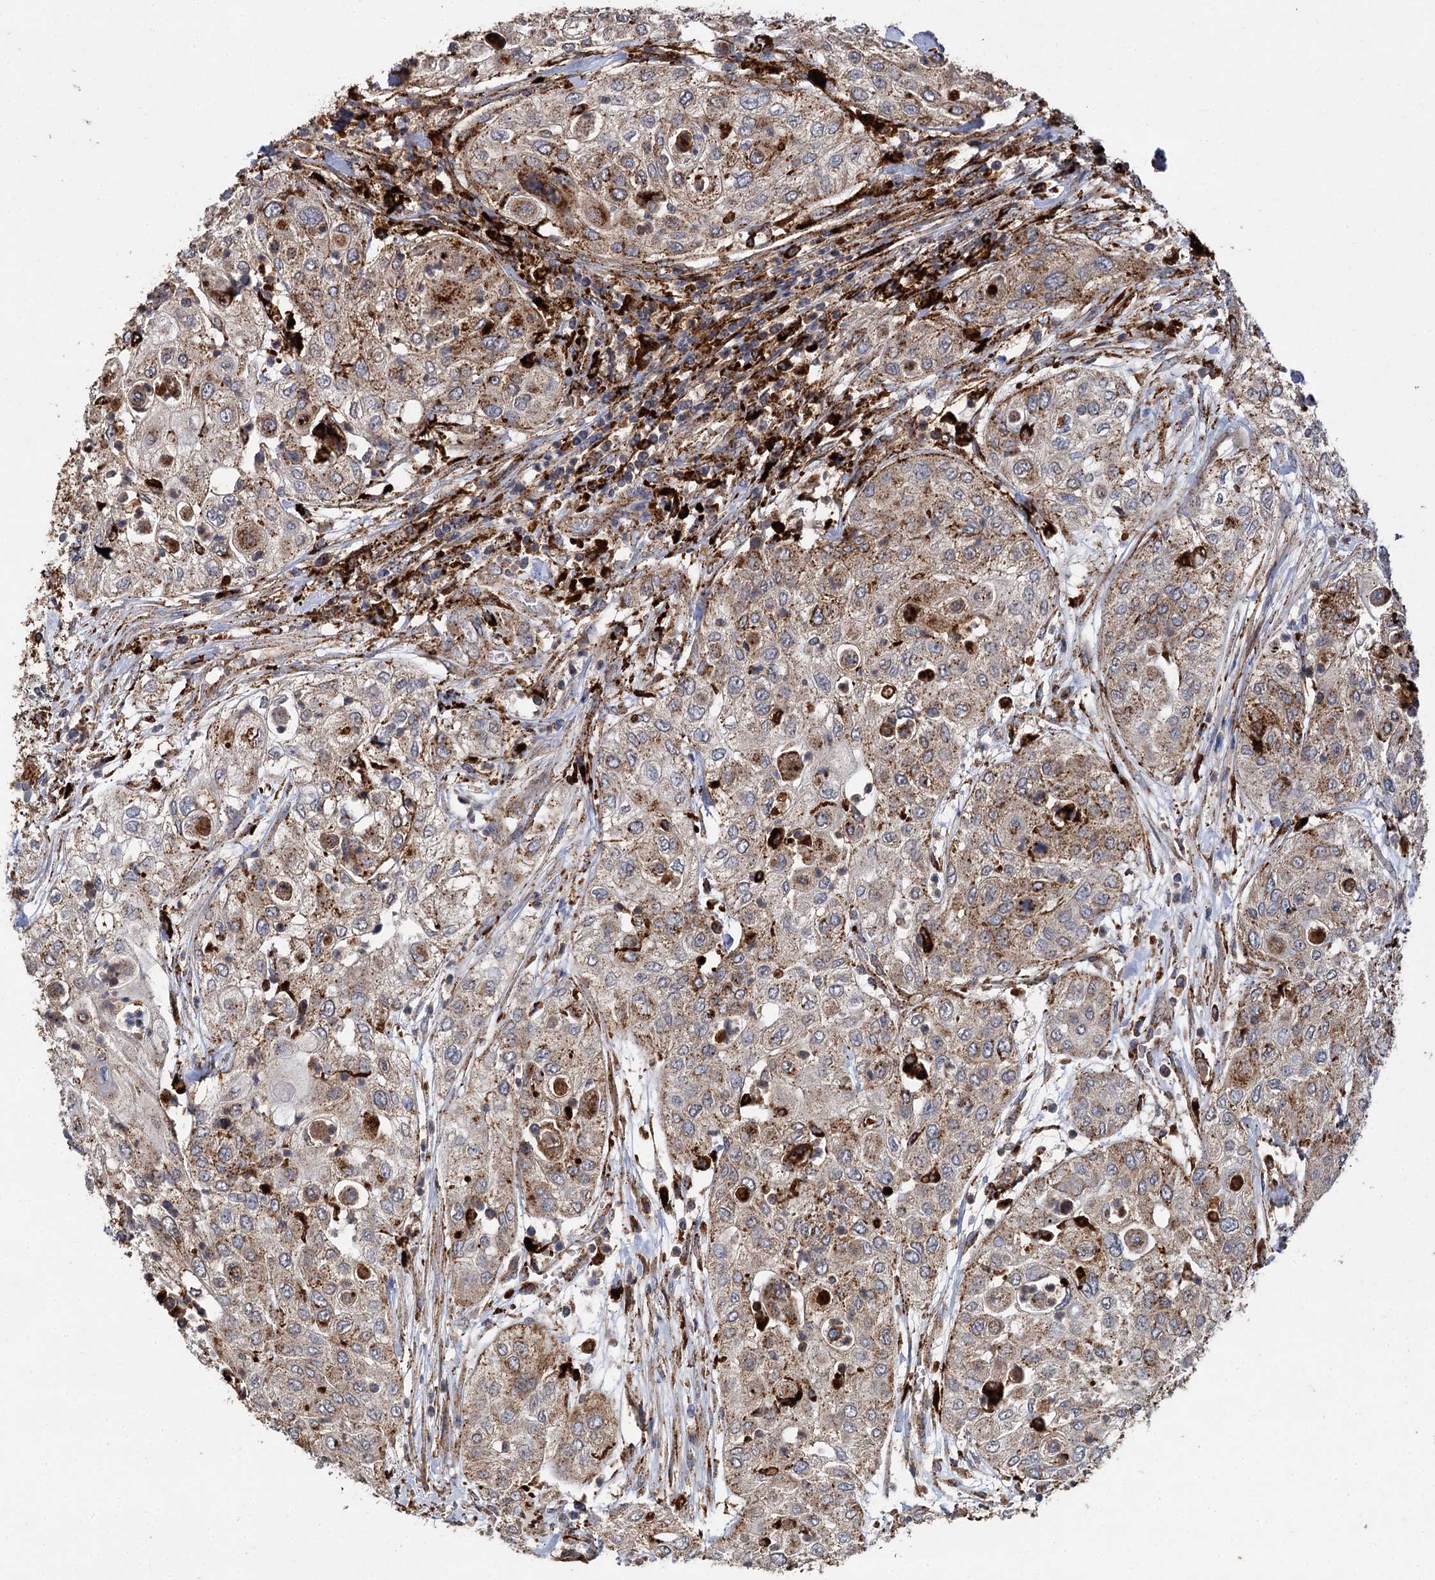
{"staining": {"intensity": "strong", "quantity": "25%-75%", "location": "cytoplasmic/membranous"}, "tissue": "urothelial cancer", "cell_type": "Tumor cells", "image_type": "cancer", "snomed": [{"axis": "morphology", "description": "Urothelial carcinoma, High grade"}, {"axis": "topography", "description": "Urinary bladder"}], "caption": "IHC (DAB) staining of urothelial cancer reveals strong cytoplasmic/membranous protein staining in approximately 25%-75% of tumor cells.", "gene": "GBA1", "patient": {"sex": "female", "age": 79}}